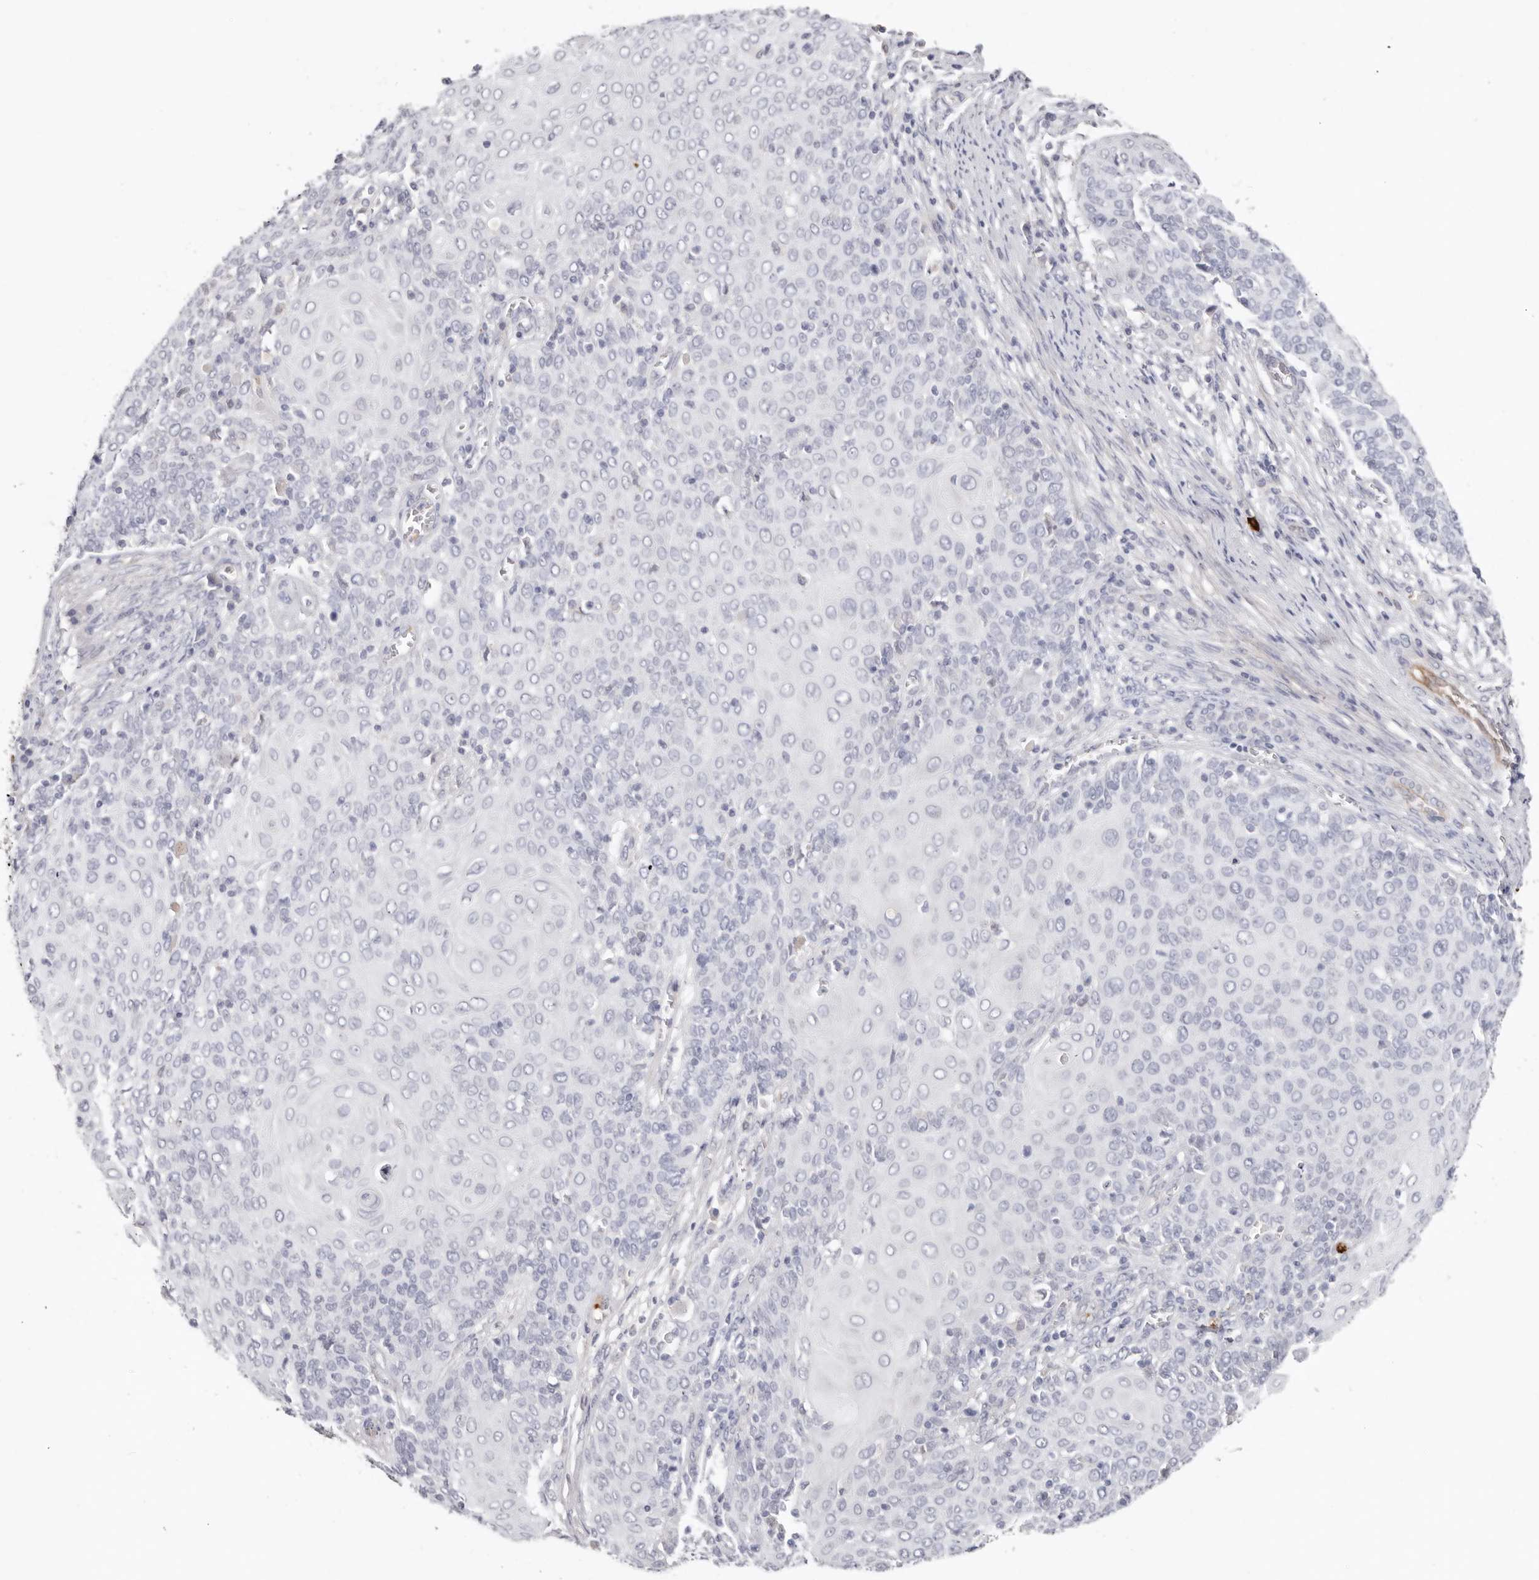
{"staining": {"intensity": "negative", "quantity": "none", "location": "none"}, "tissue": "cervical cancer", "cell_type": "Tumor cells", "image_type": "cancer", "snomed": [{"axis": "morphology", "description": "Squamous cell carcinoma, NOS"}, {"axis": "topography", "description": "Cervix"}], "caption": "This is a image of immunohistochemistry (IHC) staining of squamous cell carcinoma (cervical), which shows no positivity in tumor cells.", "gene": "PKDCC", "patient": {"sex": "female", "age": 39}}